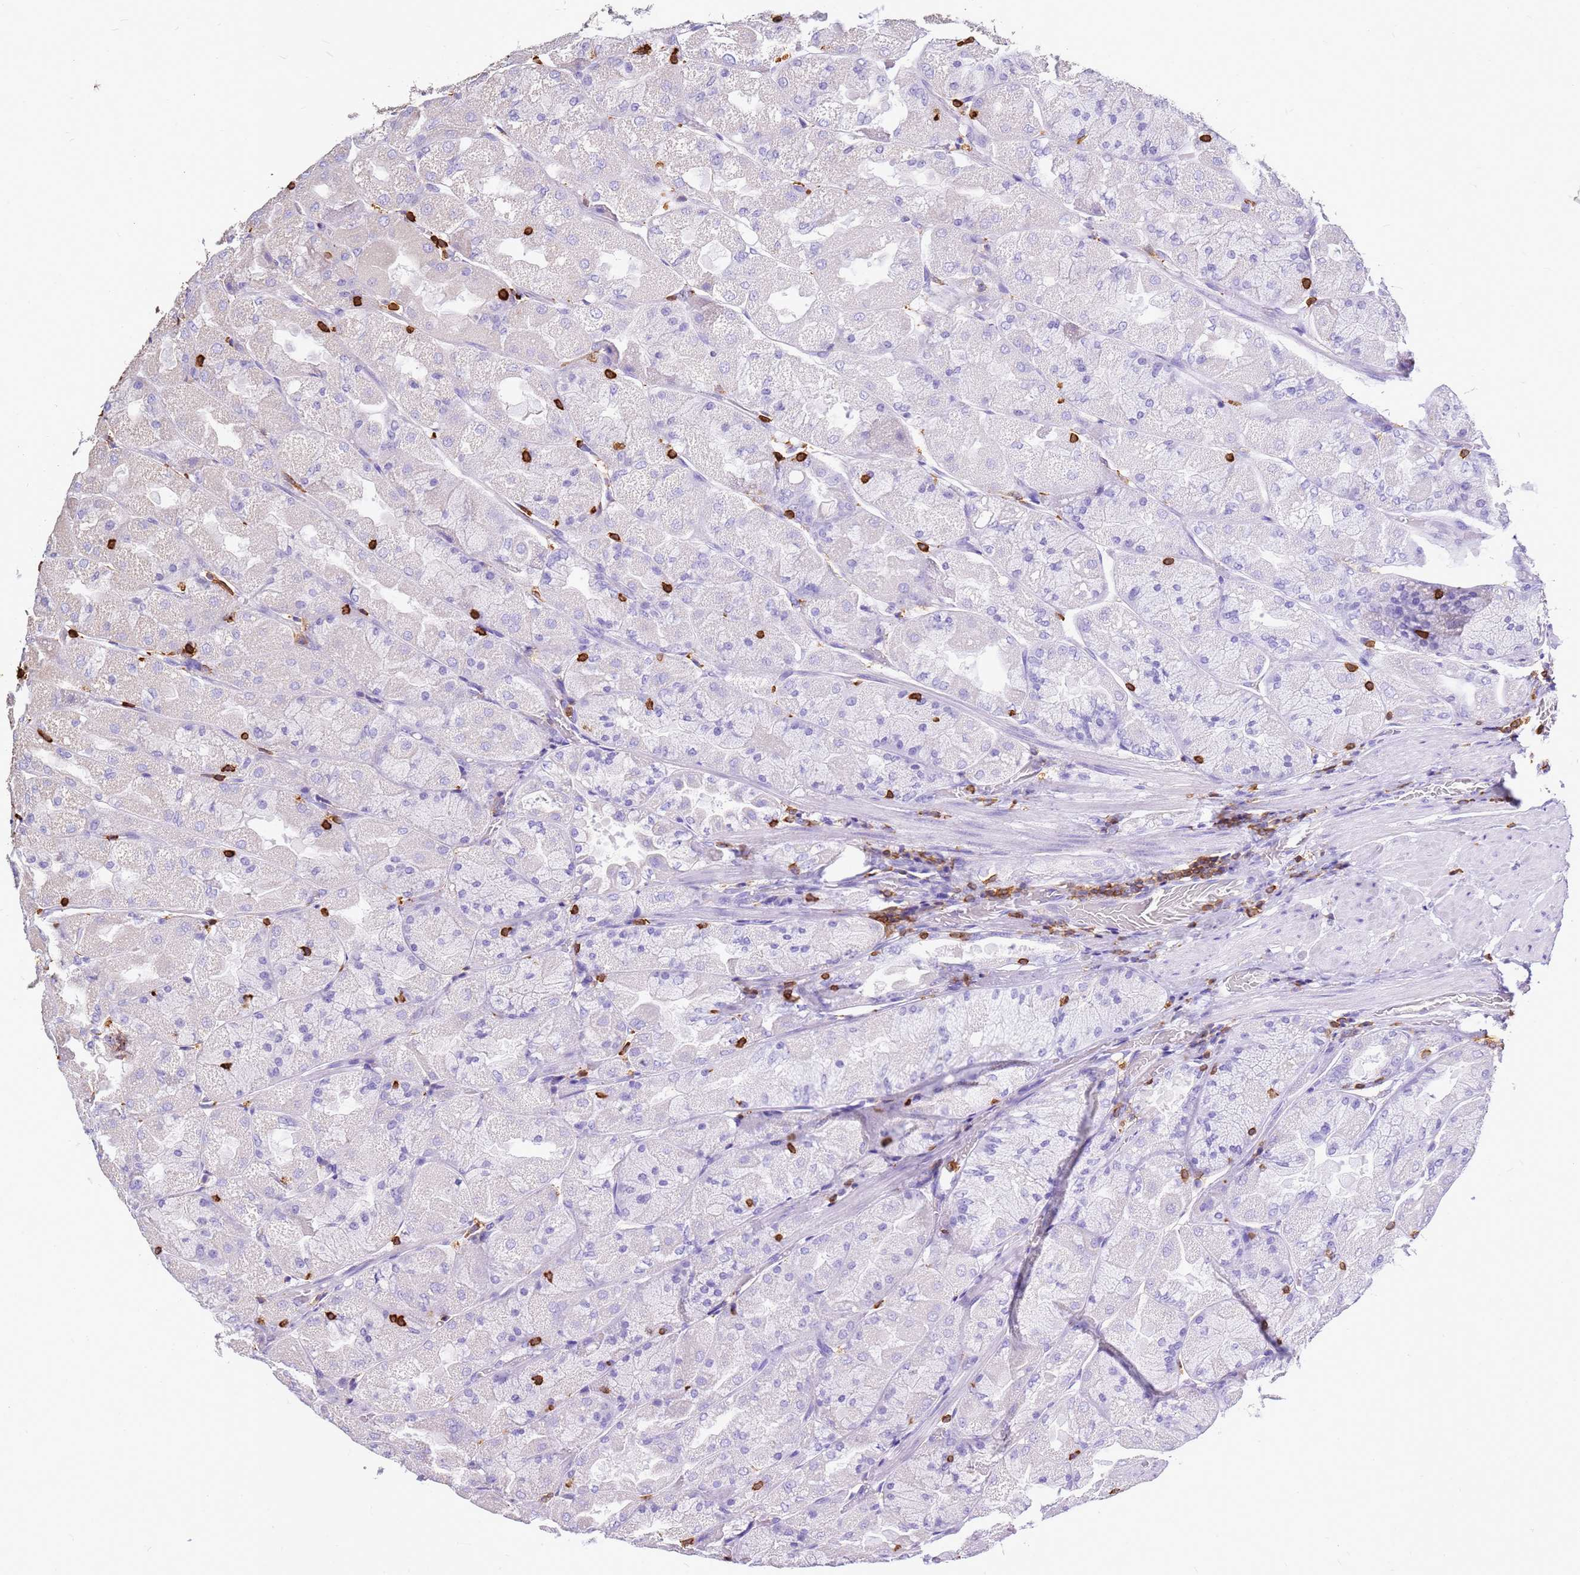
{"staining": {"intensity": "negative", "quantity": "none", "location": "none"}, "tissue": "stomach", "cell_type": "Glandular cells", "image_type": "normal", "snomed": [{"axis": "morphology", "description": "Normal tissue, NOS"}, {"axis": "topography", "description": "Stomach"}], "caption": "The image exhibits no significant positivity in glandular cells of stomach.", "gene": "CORO1A", "patient": {"sex": "female", "age": 61}}